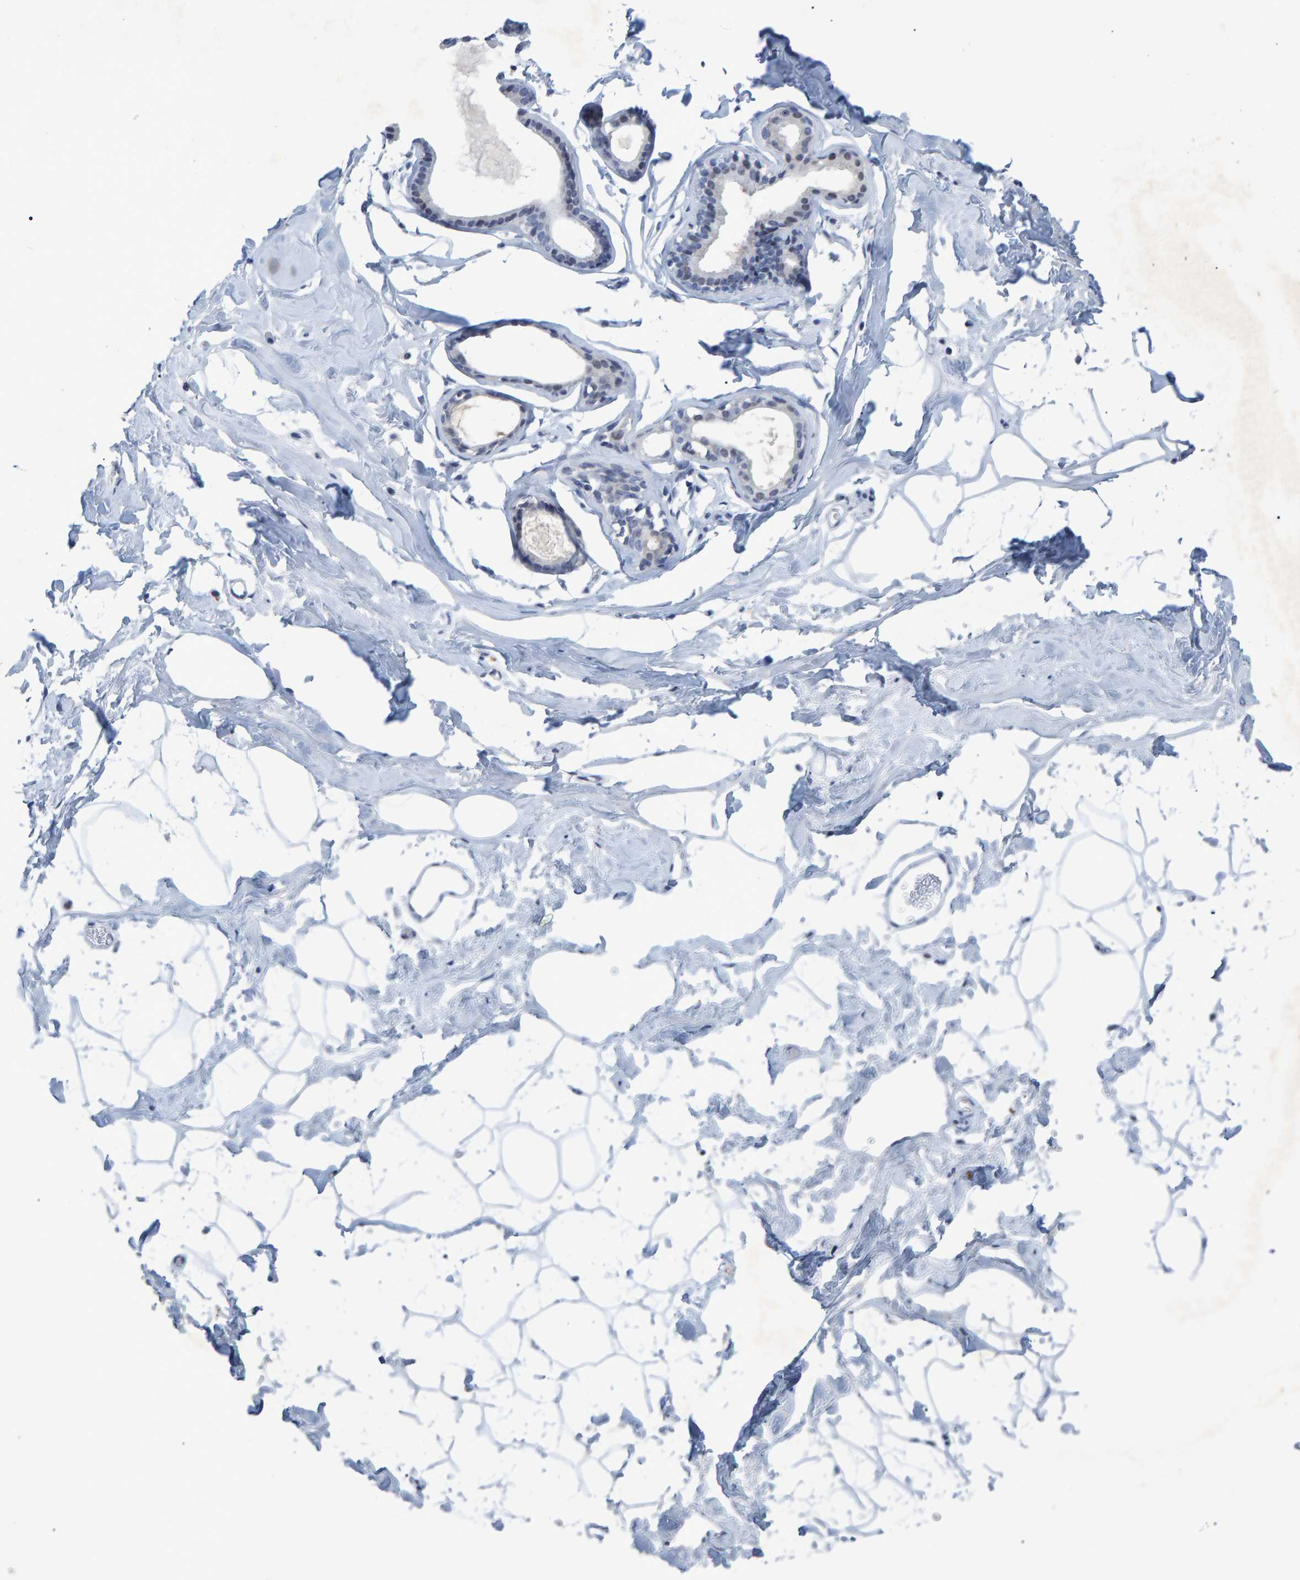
{"staining": {"intensity": "negative", "quantity": "none", "location": "none"}, "tissue": "adipose tissue", "cell_type": "Adipocytes", "image_type": "normal", "snomed": [{"axis": "morphology", "description": "Normal tissue, NOS"}, {"axis": "morphology", "description": "Fibrosis, NOS"}, {"axis": "topography", "description": "Breast"}, {"axis": "topography", "description": "Adipose tissue"}], "caption": "The micrograph displays no staining of adipocytes in unremarkable adipose tissue. The staining was performed using DAB (3,3'-diaminobenzidine) to visualize the protein expression in brown, while the nuclei were stained in blue with hematoxylin (Magnification: 20x).", "gene": "PROCA1", "patient": {"sex": "female", "age": 39}}